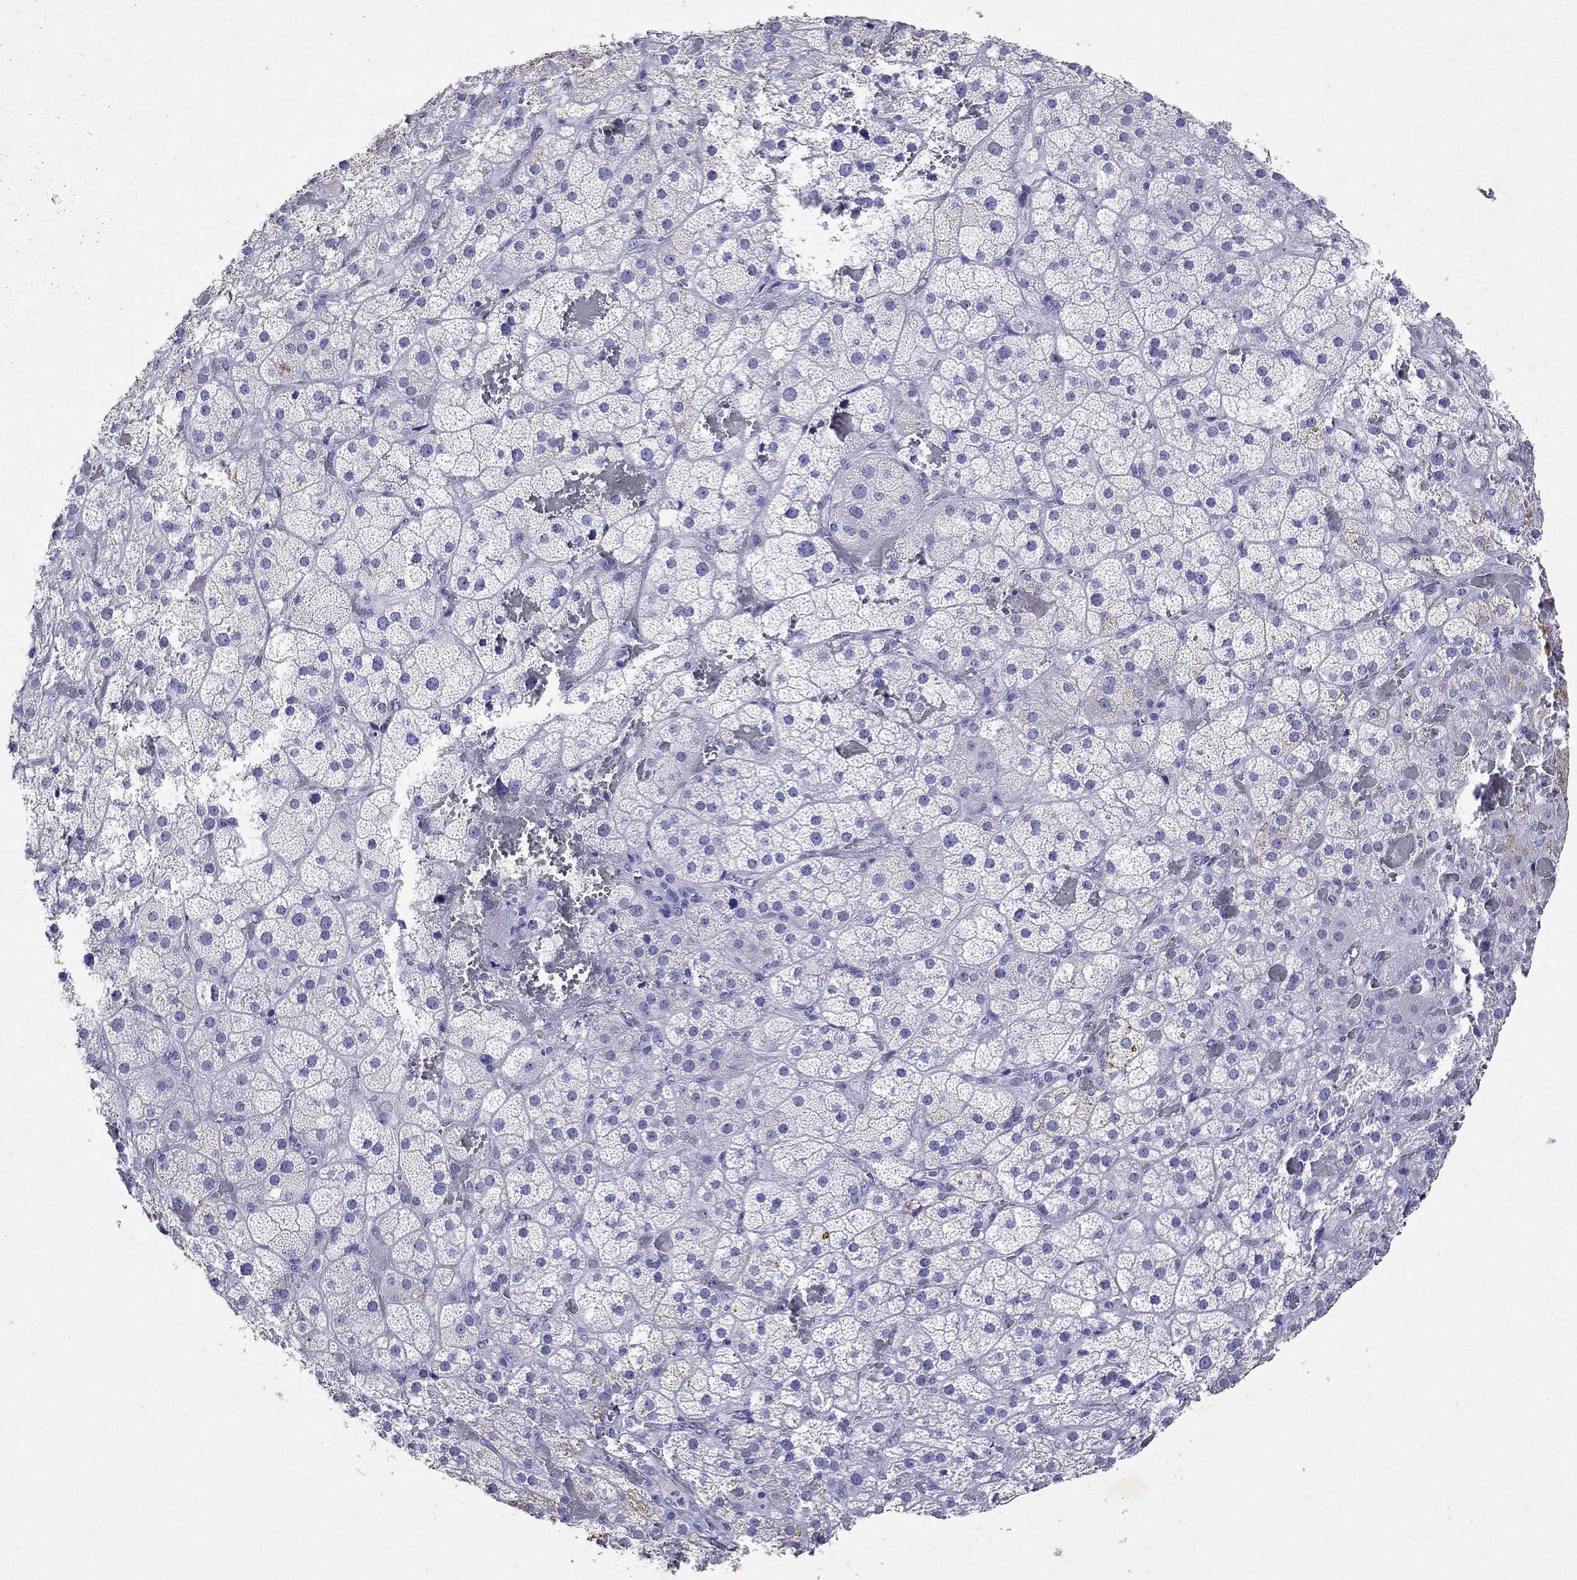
{"staining": {"intensity": "negative", "quantity": "none", "location": "none"}, "tissue": "adrenal gland", "cell_type": "Glandular cells", "image_type": "normal", "snomed": [{"axis": "morphology", "description": "Normal tissue, NOS"}, {"axis": "topography", "description": "Adrenal gland"}], "caption": "A histopathology image of adrenal gland stained for a protein demonstrates no brown staining in glandular cells. (Stains: DAB (3,3'-diaminobenzidine) immunohistochemistry with hematoxylin counter stain, Microscopy: brightfield microscopy at high magnification).", "gene": "ARMC12", "patient": {"sex": "male", "age": 57}}